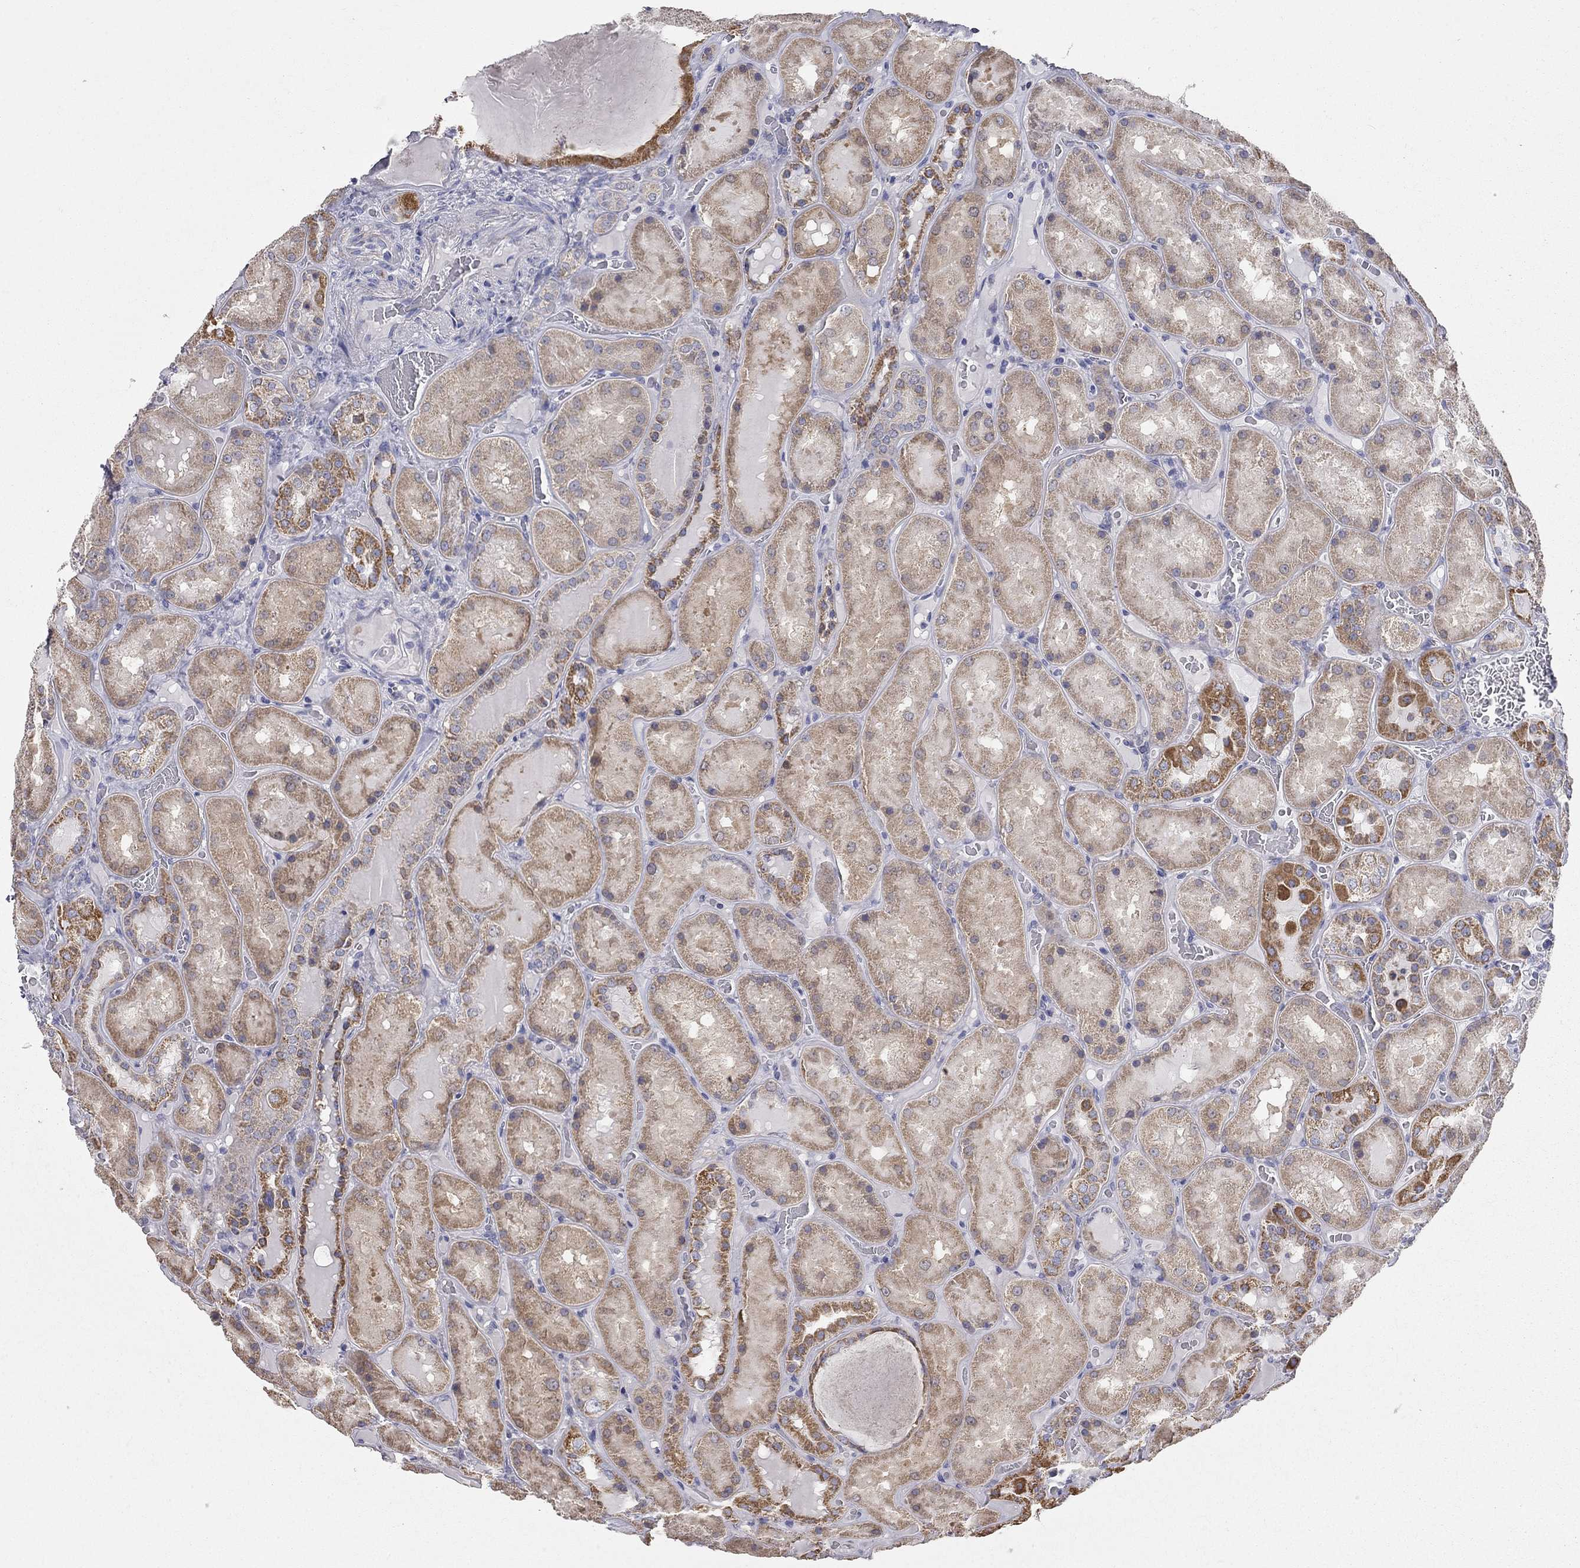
{"staining": {"intensity": "negative", "quantity": "none", "location": "none"}, "tissue": "kidney", "cell_type": "Cells in glomeruli", "image_type": "normal", "snomed": [{"axis": "morphology", "description": "Normal tissue, NOS"}, {"axis": "topography", "description": "Kidney"}], "caption": "Immunohistochemistry of normal human kidney reveals no positivity in cells in glomeruli.", "gene": "CFAP161", "patient": {"sex": "male", "age": 73}}